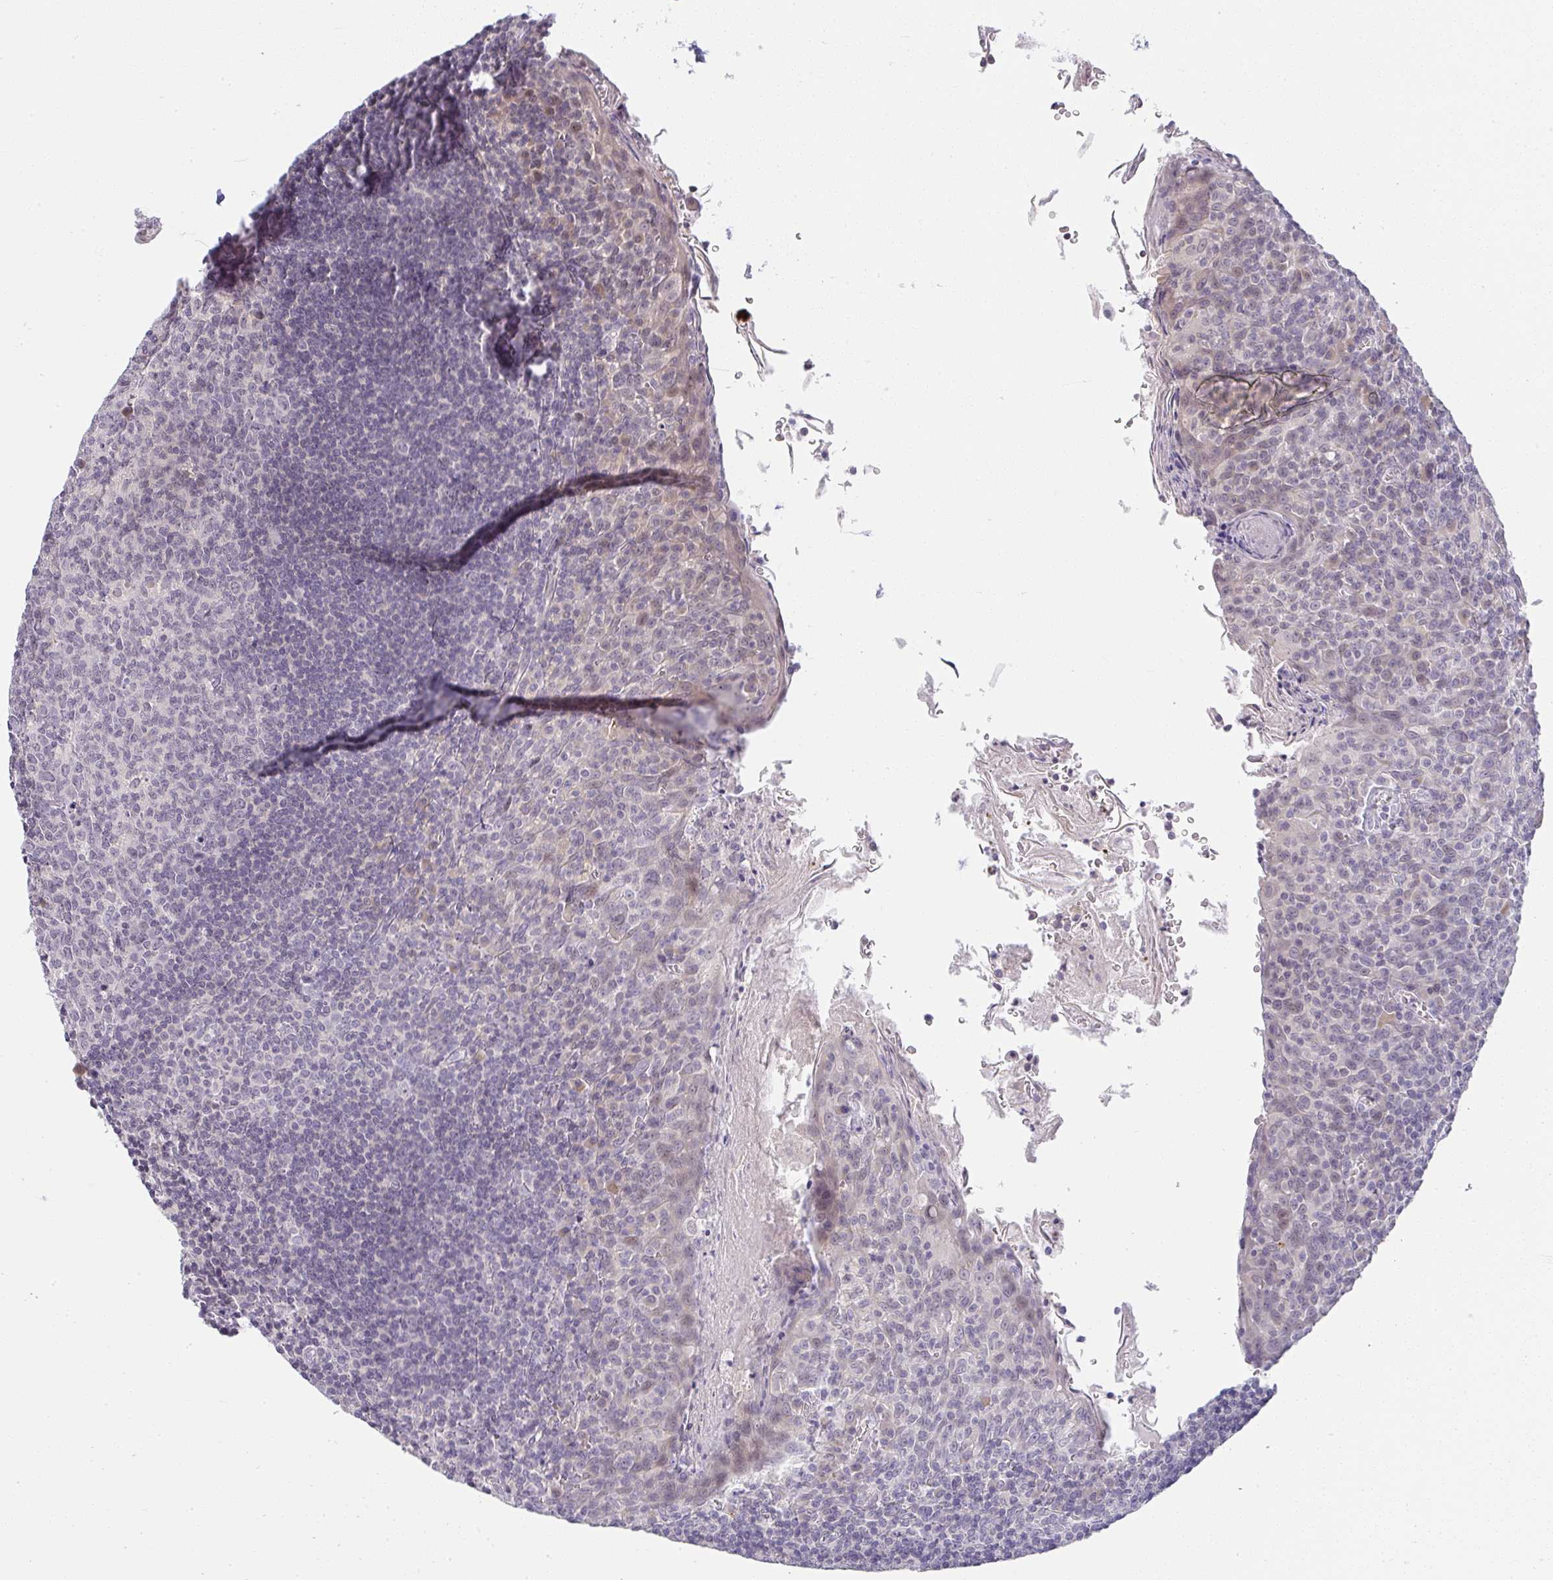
{"staining": {"intensity": "negative", "quantity": "none", "location": "none"}, "tissue": "tonsil", "cell_type": "Germinal center cells", "image_type": "normal", "snomed": [{"axis": "morphology", "description": "Normal tissue, NOS"}, {"axis": "topography", "description": "Tonsil"}], "caption": "DAB (3,3'-diaminobenzidine) immunohistochemical staining of benign human tonsil demonstrates no significant positivity in germinal center cells.", "gene": "CACNA1S", "patient": {"sex": "male", "age": 27}}